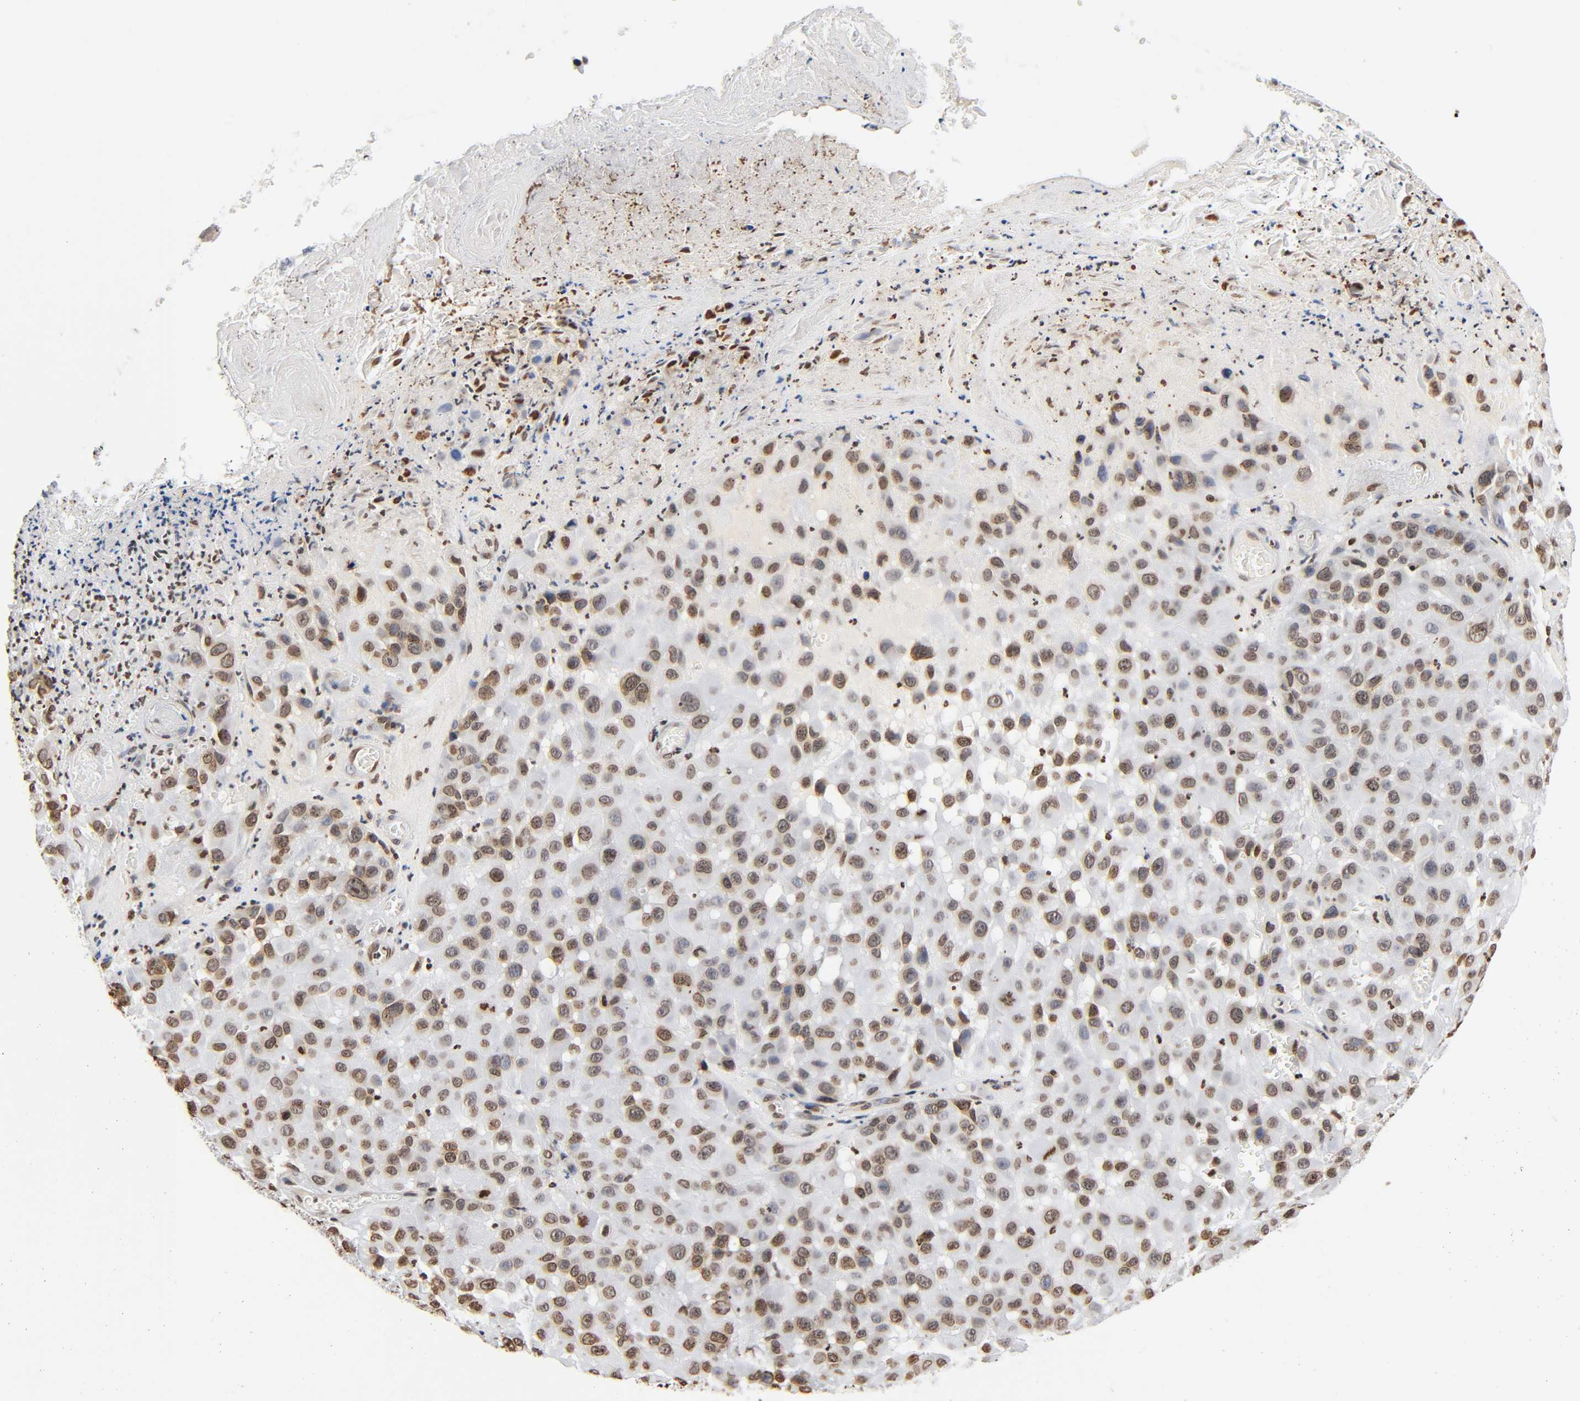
{"staining": {"intensity": "moderate", "quantity": ">75%", "location": "nuclear"}, "tissue": "melanoma", "cell_type": "Tumor cells", "image_type": "cancer", "snomed": [{"axis": "morphology", "description": "Malignant melanoma, NOS"}, {"axis": "topography", "description": "Skin"}], "caption": "Immunohistochemistry (IHC) (DAB (3,3'-diaminobenzidine)) staining of human melanoma shows moderate nuclear protein positivity in about >75% of tumor cells. The protein of interest is shown in brown color, while the nuclei are stained blue.", "gene": "HOXA6", "patient": {"sex": "female", "age": 21}}